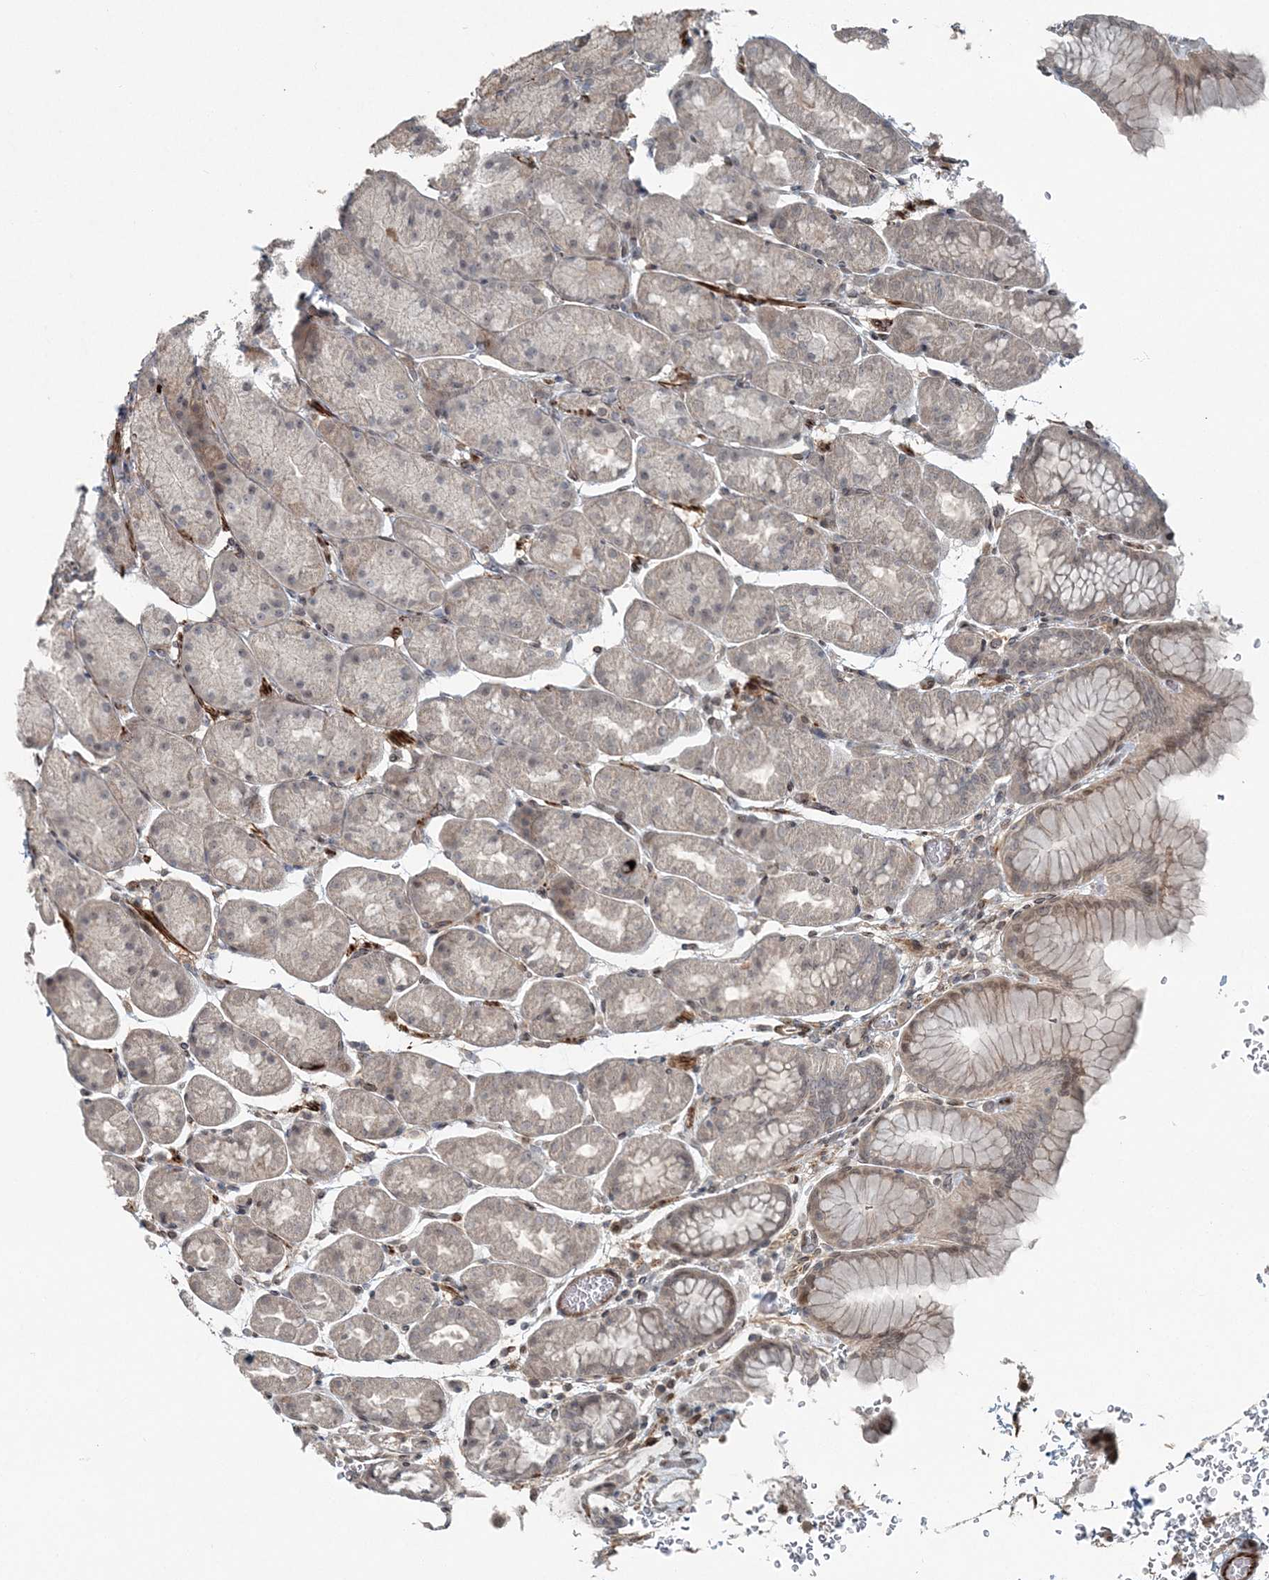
{"staining": {"intensity": "weak", "quantity": "<25%", "location": "cytoplasmic/membranous"}, "tissue": "stomach", "cell_type": "Glandular cells", "image_type": "normal", "snomed": [{"axis": "morphology", "description": "Normal tissue, NOS"}, {"axis": "topography", "description": "Stomach"}], "caption": "Micrograph shows no protein staining in glandular cells of benign stomach.", "gene": "FBXL17", "patient": {"sex": "male", "age": 42}}